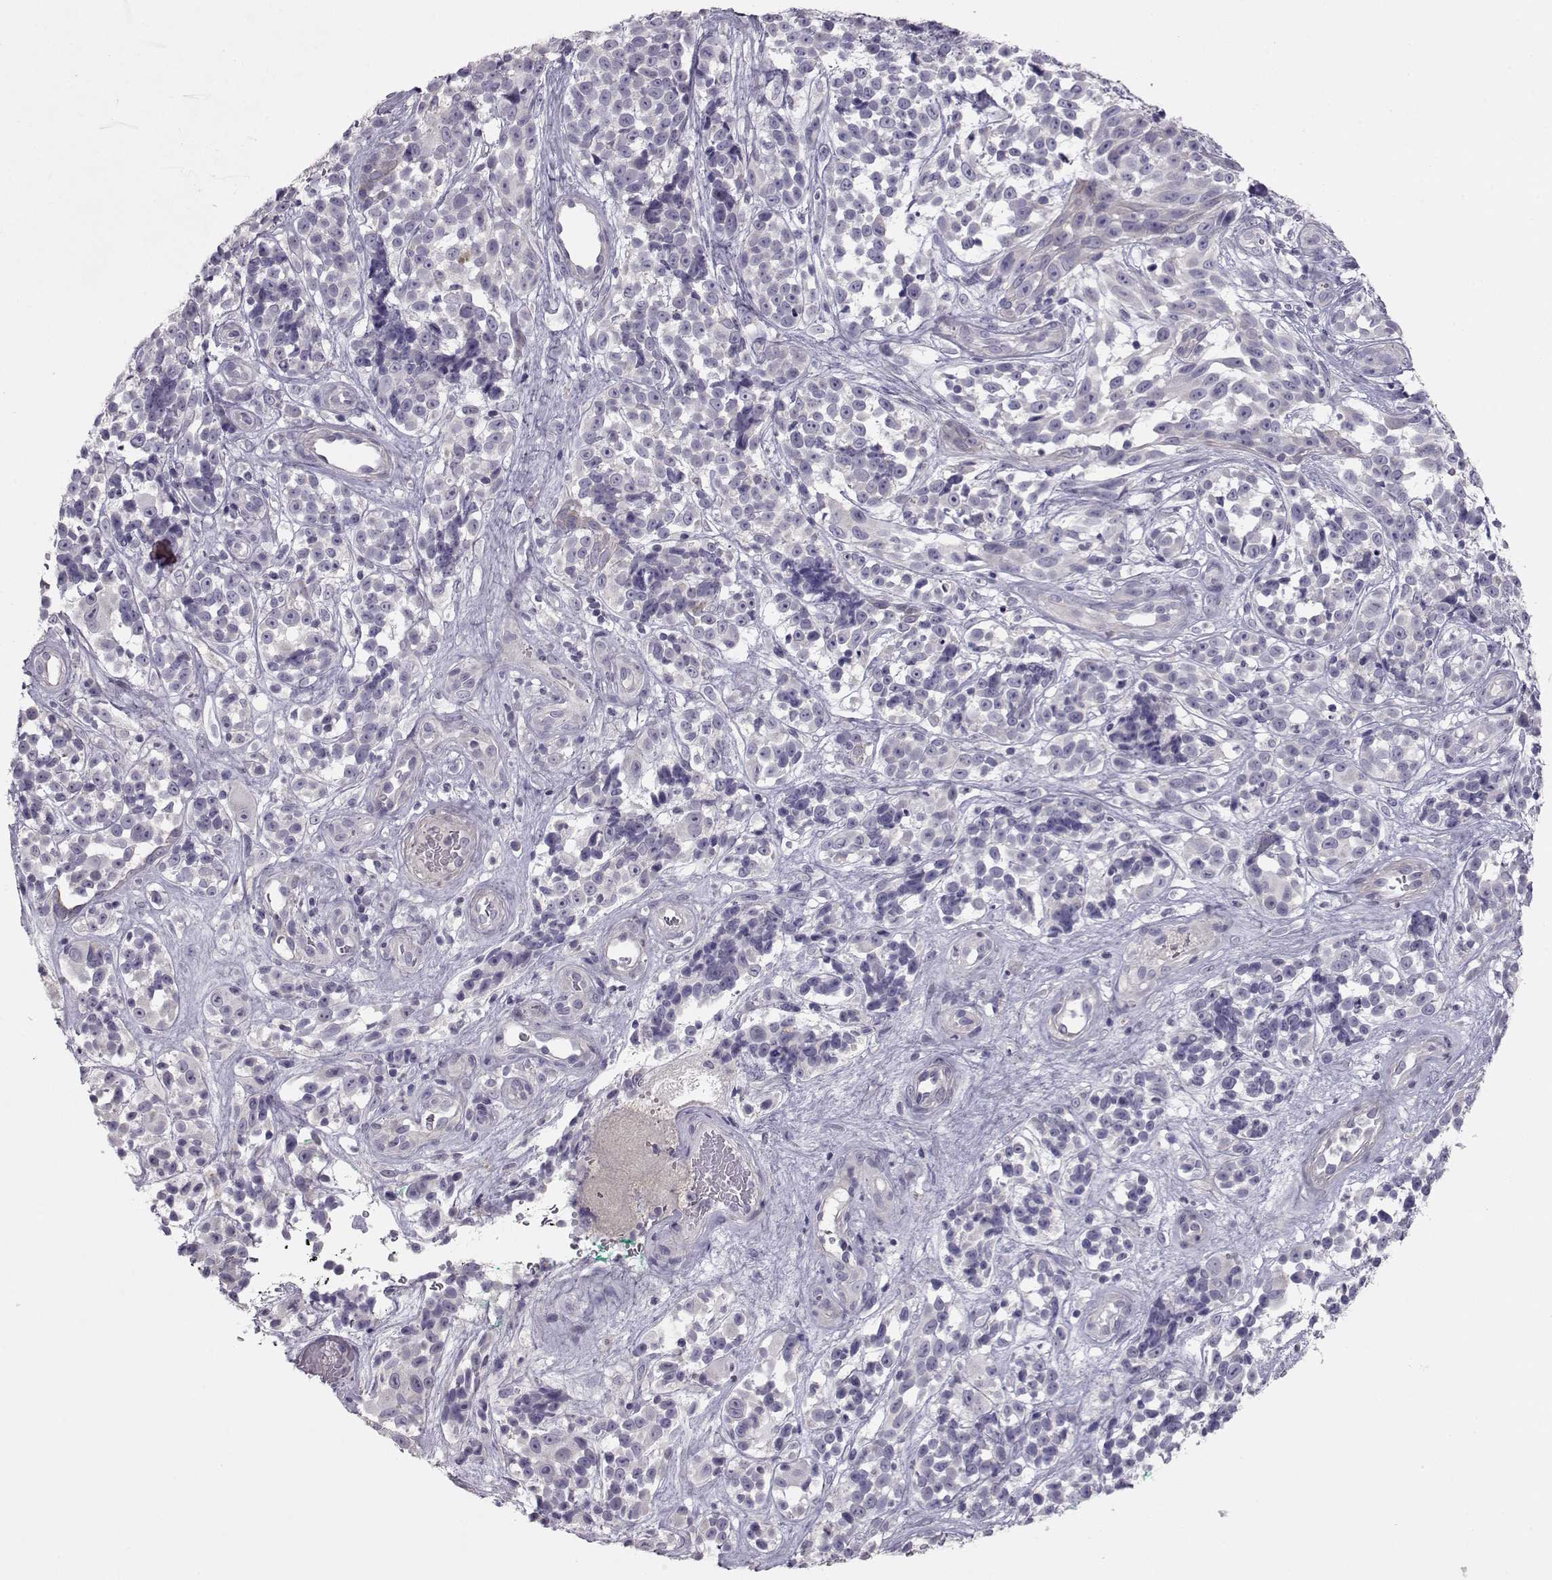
{"staining": {"intensity": "negative", "quantity": "none", "location": "none"}, "tissue": "melanoma", "cell_type": "Tumor cells", "image_type": "cancer", "snomed": [{"axis": "morphology", "description": "Malignant melanoma, NOS"}, {"axis": "topography", "description": "Skin"}], "caption": "Protein analysis of malignant melanoma shows no significant expression in tumor cells.", "gene": "GRK1", "patient": {"sex": "female", "age": 88}}